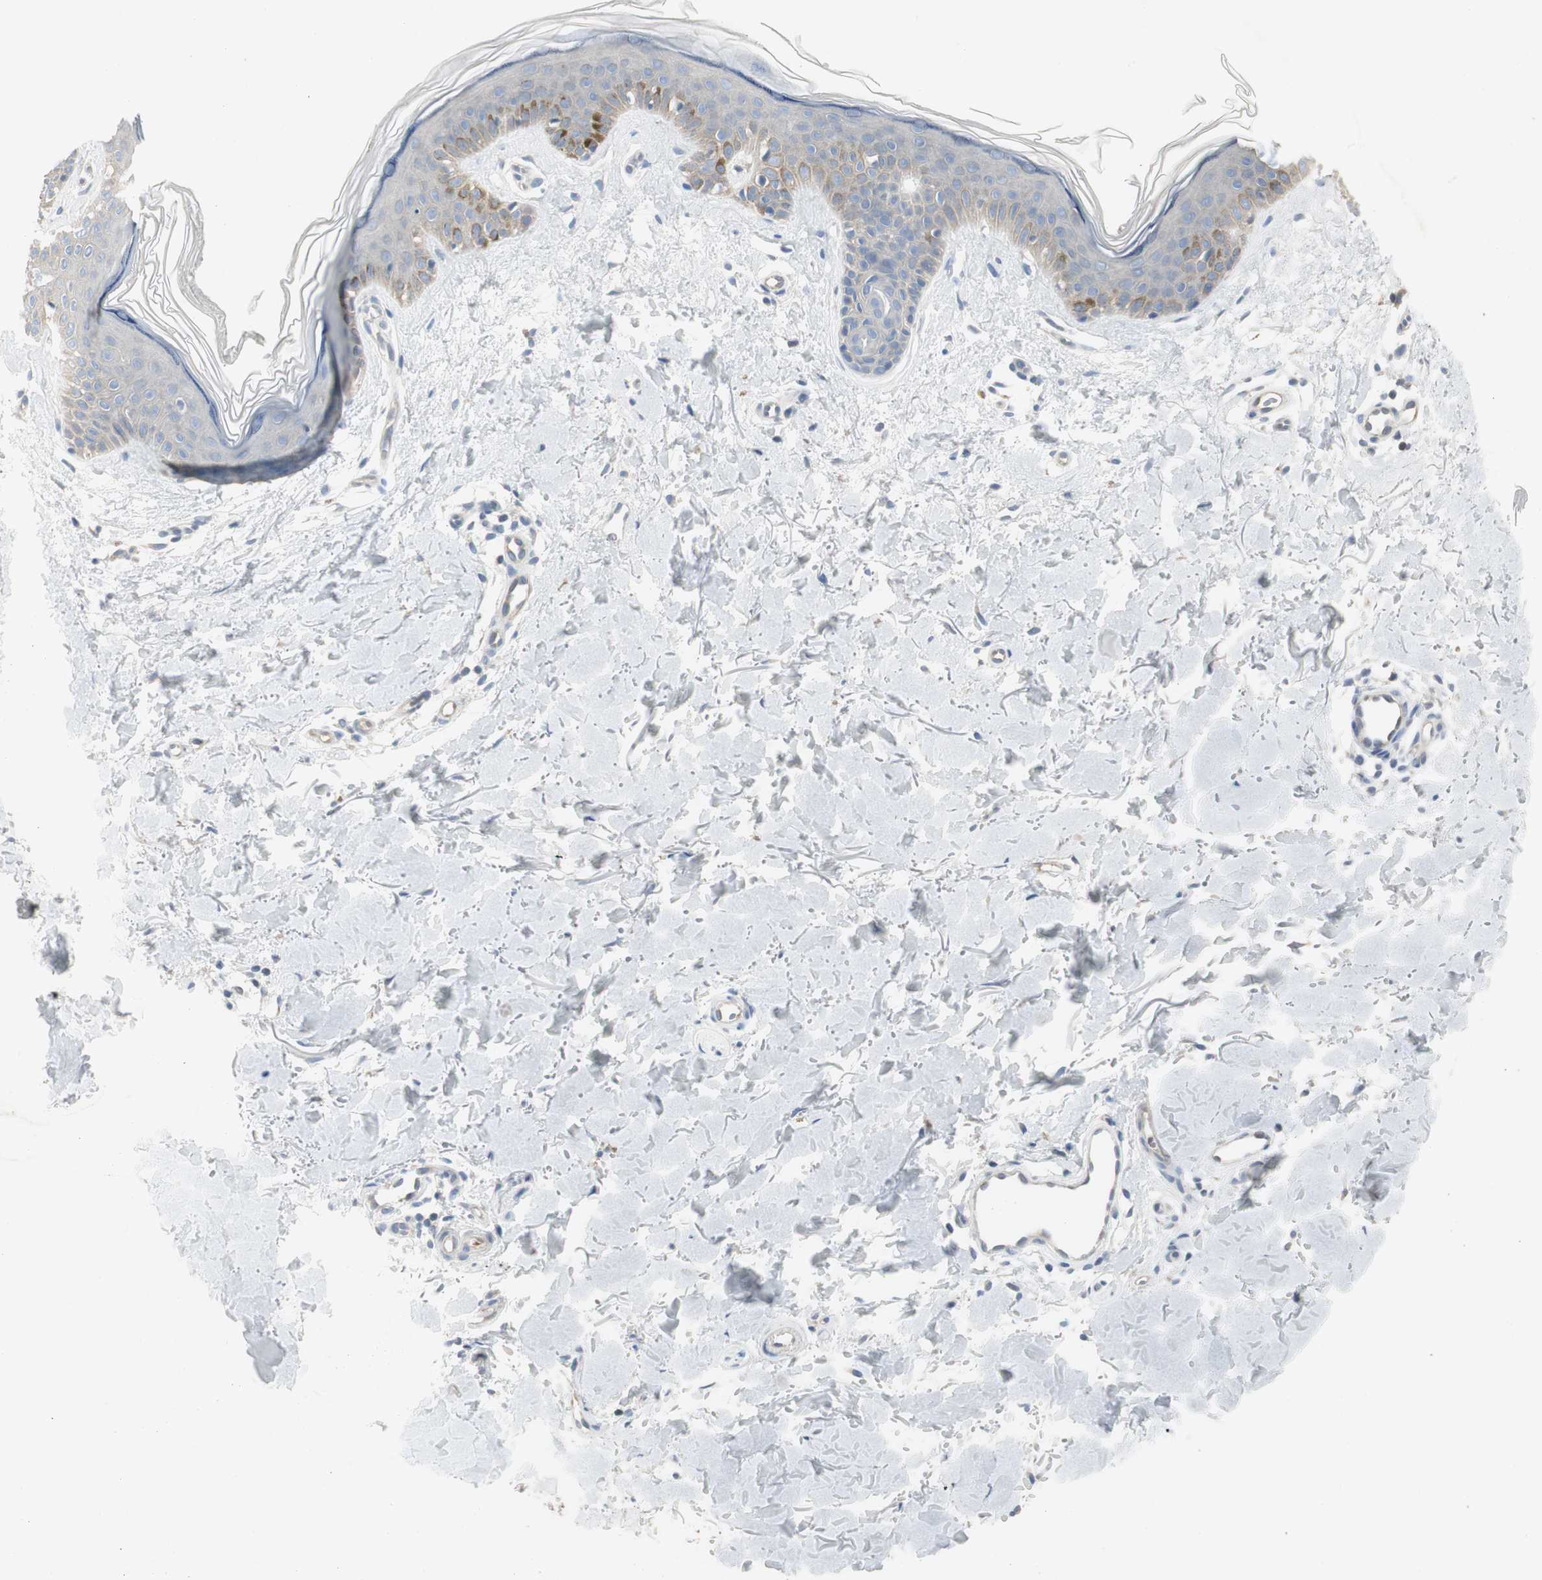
{"staining": {"intensity": "negative", "quantity": "none", "location": "none"}, "tissue": "skin", "cell_type": "Fibroblasts", "image_type": "normal", "snomed": [{"axis": "morphology", "description": "Normal tissue, NOS"}, {"axis": "topography", "description": "Skin"}], "caption": "Fibroblasts are negative for brown protein staining in normal skin. (Brightfield microscopy of DAB (3,3'-diaminobenzidine) IHC at high magnification).", "gene": "SPINK4", "patient": {"sex": "female", "age": 56}}